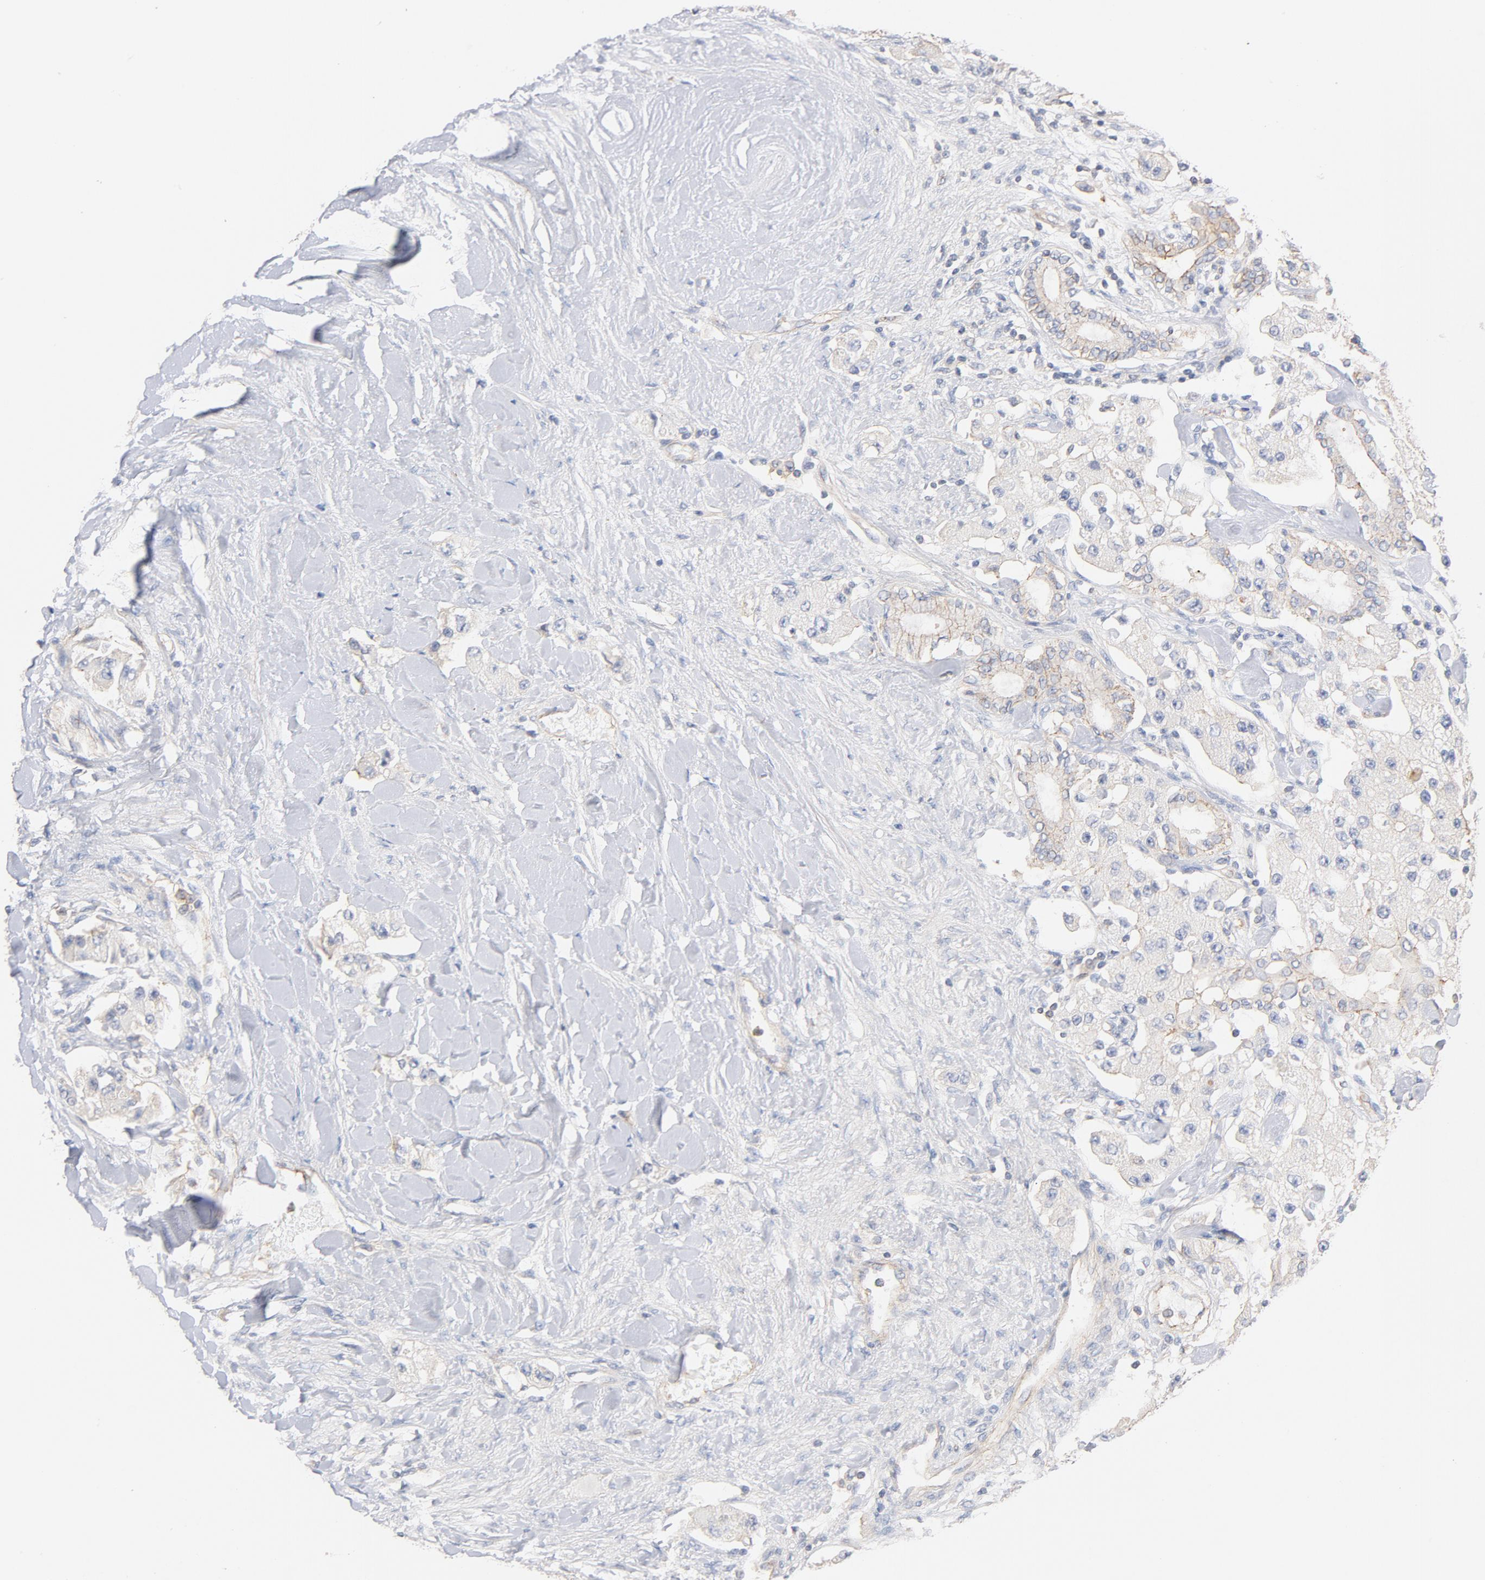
{"staining": {"intensity": "weak", "quantity": "25%-75%", "location": "cytoplasmic/membranous"}, "tissue": "carcinoid", "cell_type": "Tumor cells", "image_type": "cancer", "snomed": [{"axis": "morphology", "description": "Carcinoid, malignant, NOS"}, {"axis": "topography", "description": "Pancreas"}], "caption": "Immunohistochemistry (IHC) micrograph of carcinoid (malignant) stained for a protein (brown), which exhibits low levels of weak cytoplasmic/membranous expression in about 25%-75% of tumor cells.", "gene": "STRN3", "patient": {"sex": "male", "age": 41}}